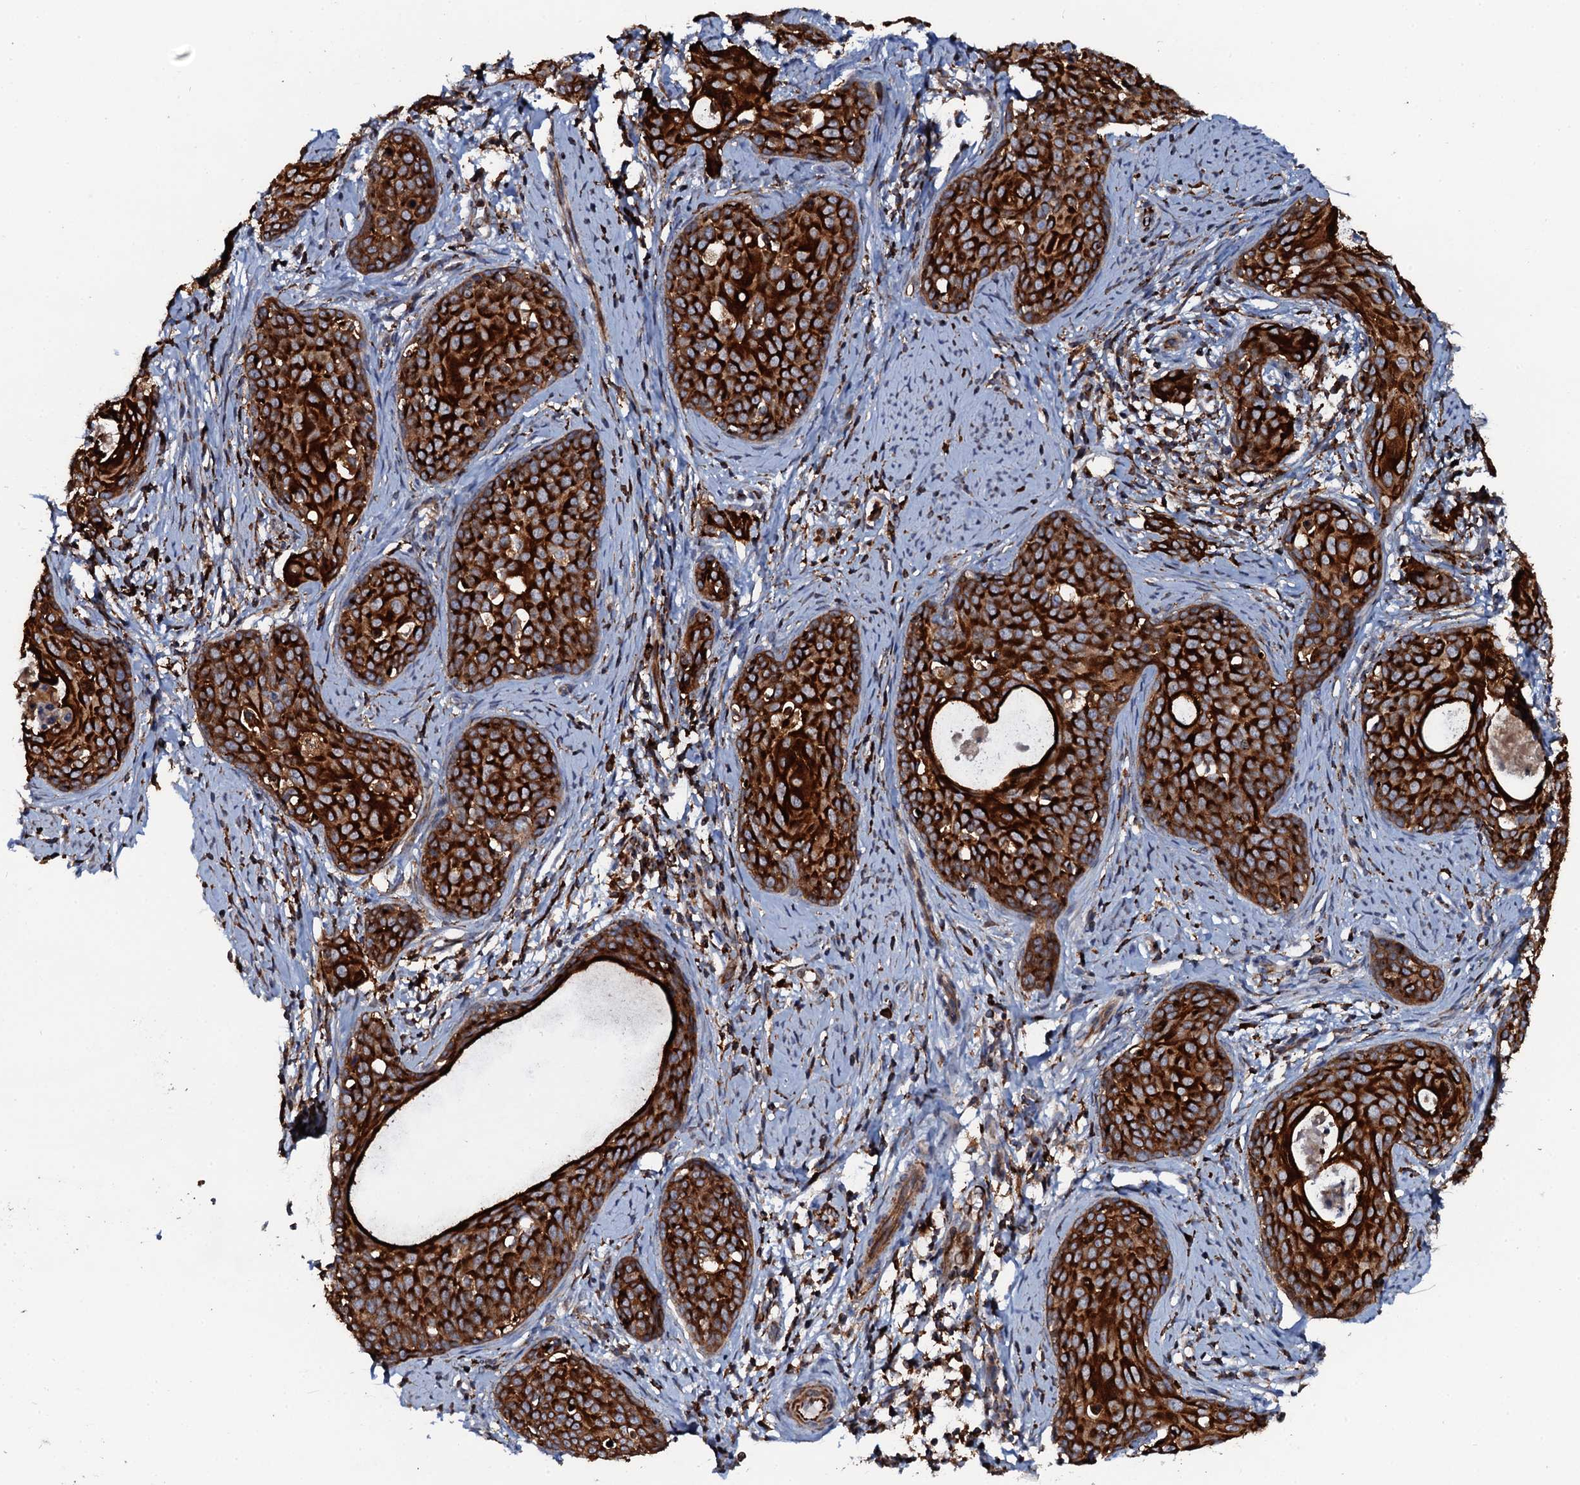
{"staining": {"intensity": "strong", "quantity": ">75%", "location": "cytoplasmic/membranous"}, "tissue": "cervical cancer", "cell_type": "Tumor cells", "image_type": "cancer", "snomed": [{"axis": "morphology", "description": "Squamous cell carcinoma, NOS"}, {"axis": "topography", "description": "Cervix"}], "caption": "Strong cytoplasmic/membranous protein expression is seen in approximately >75% of tumor cells in cervical cancer (squamous cell carcinoma).", "gene": "VAMP8", "patient": {"sex": "female", "age": 52}}